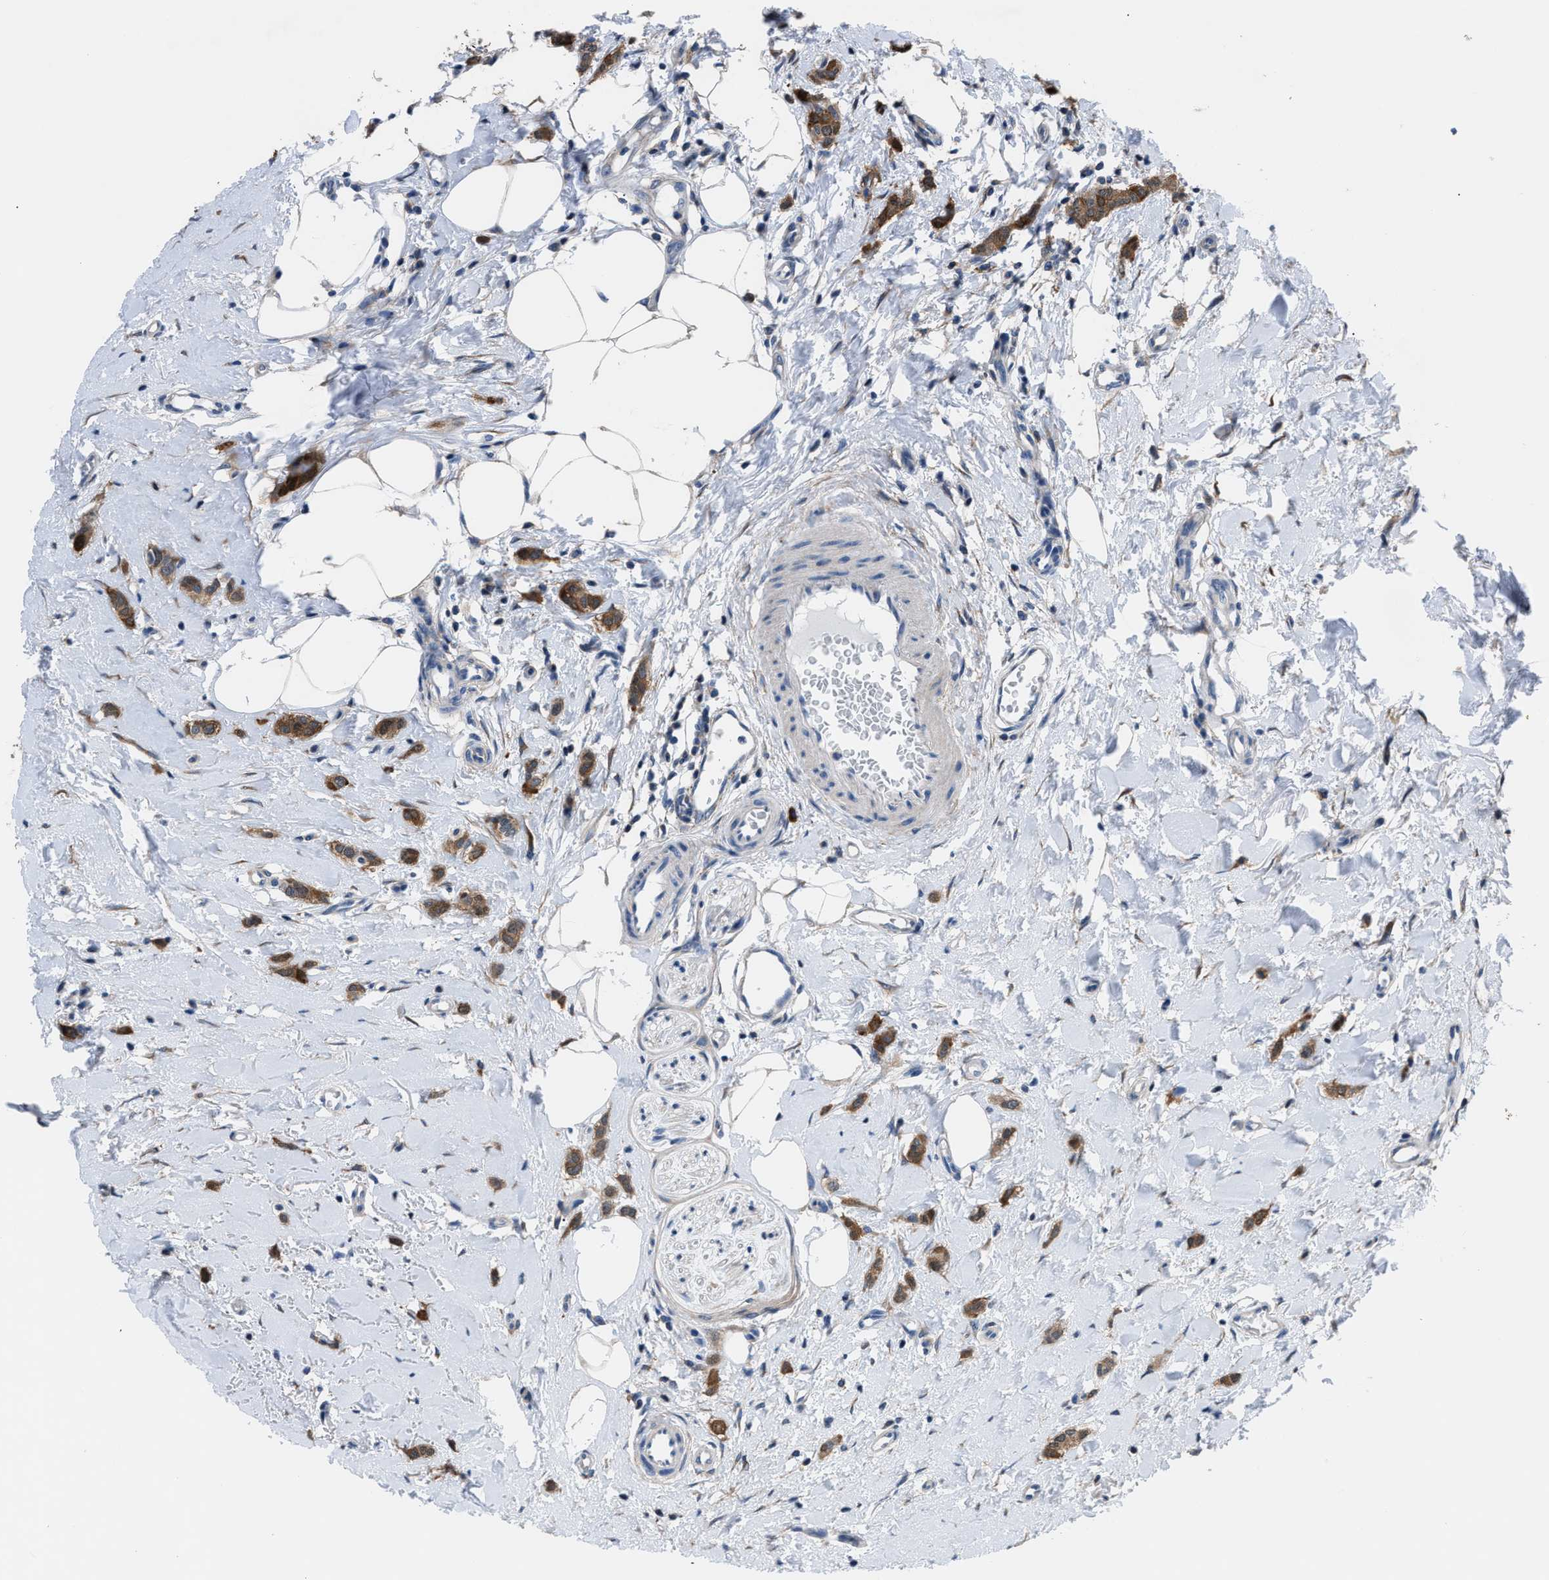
{"staining": {"intensity": "strong", "quantity": ">75%", "location": "cytoplasmic/membranous"}, "tissue": "breast cancer", "cell_type": "Tumor cells", "image_type": "cancer", "snomed": [{"axis": "morphology", "description": "Lobular carcinoma"}, {"axis": "topography", "description": "Skin"}, {"axis": "topography", "description": "Breast"}], "caption": "Breast cancer (lobular carcinoma) was stained to show a protein in brown. There is high levels of strong cytoplasmic/membranous expression in about >75% of tumor cells. Immunohistochemistry (ihc) stains the protein in brown and the nuclei are stained blue.", "gene": "TMEM45B", "patient": {"sex": "female", "age": 46}}